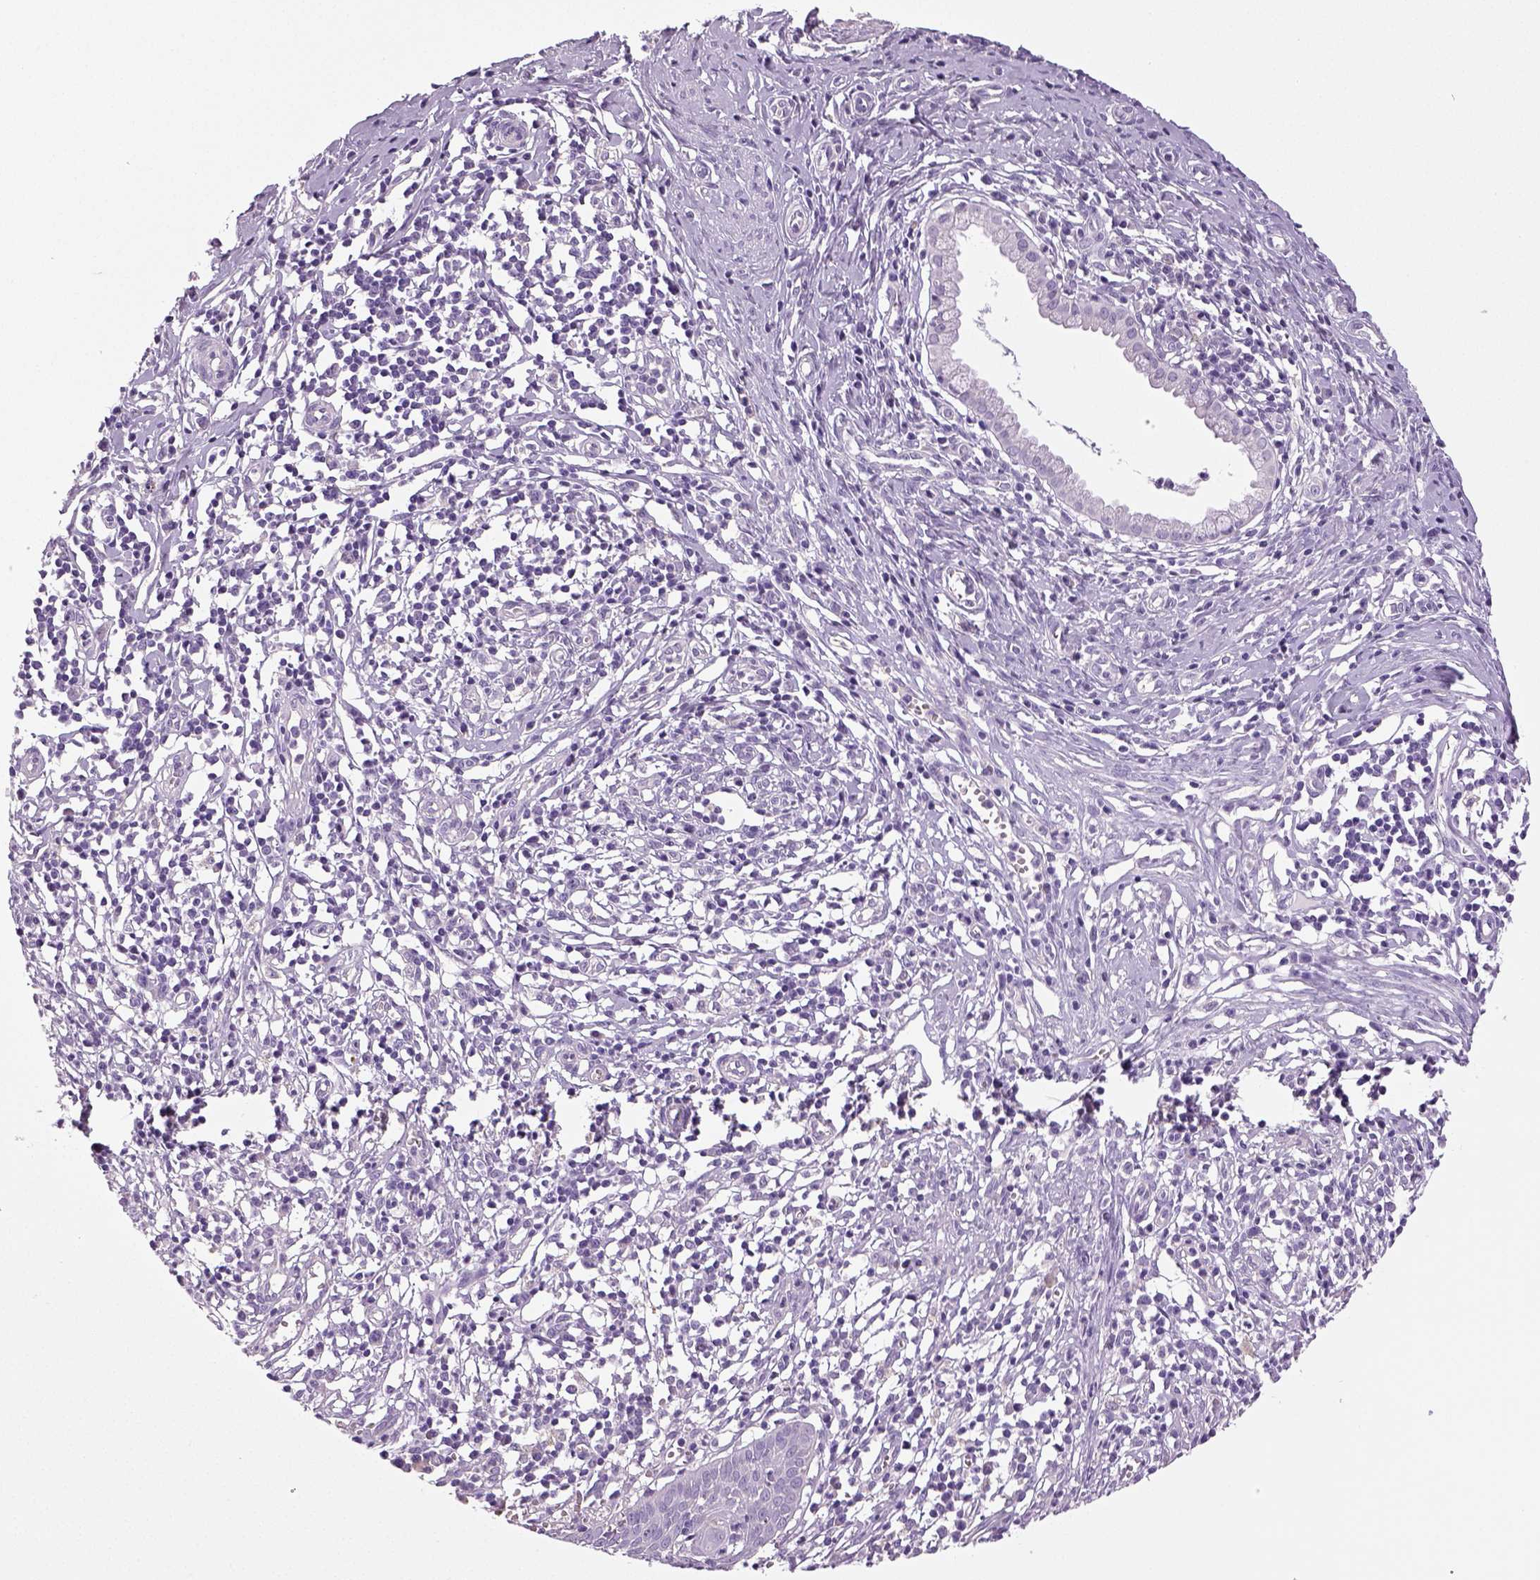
{"staining": {"intensity": "negative", "quantity": "none", "location": "none"}, "tissue": "cervical cancer", "cell_type": "Tumor cells", "image_type": "cancer", "snomed": [{"axis": "morphology", "description": "Squamous cell carcinoma, NOS"}, {"axis": "topography", "description": "Cervix"}], "caption": "An image of cervical cancer (squamous cell carcinoma) stained for a protein reveals no brown staining in tumor cells.", "gene": "NECAB2", "patient": {"sex": "female", "age": 63}}